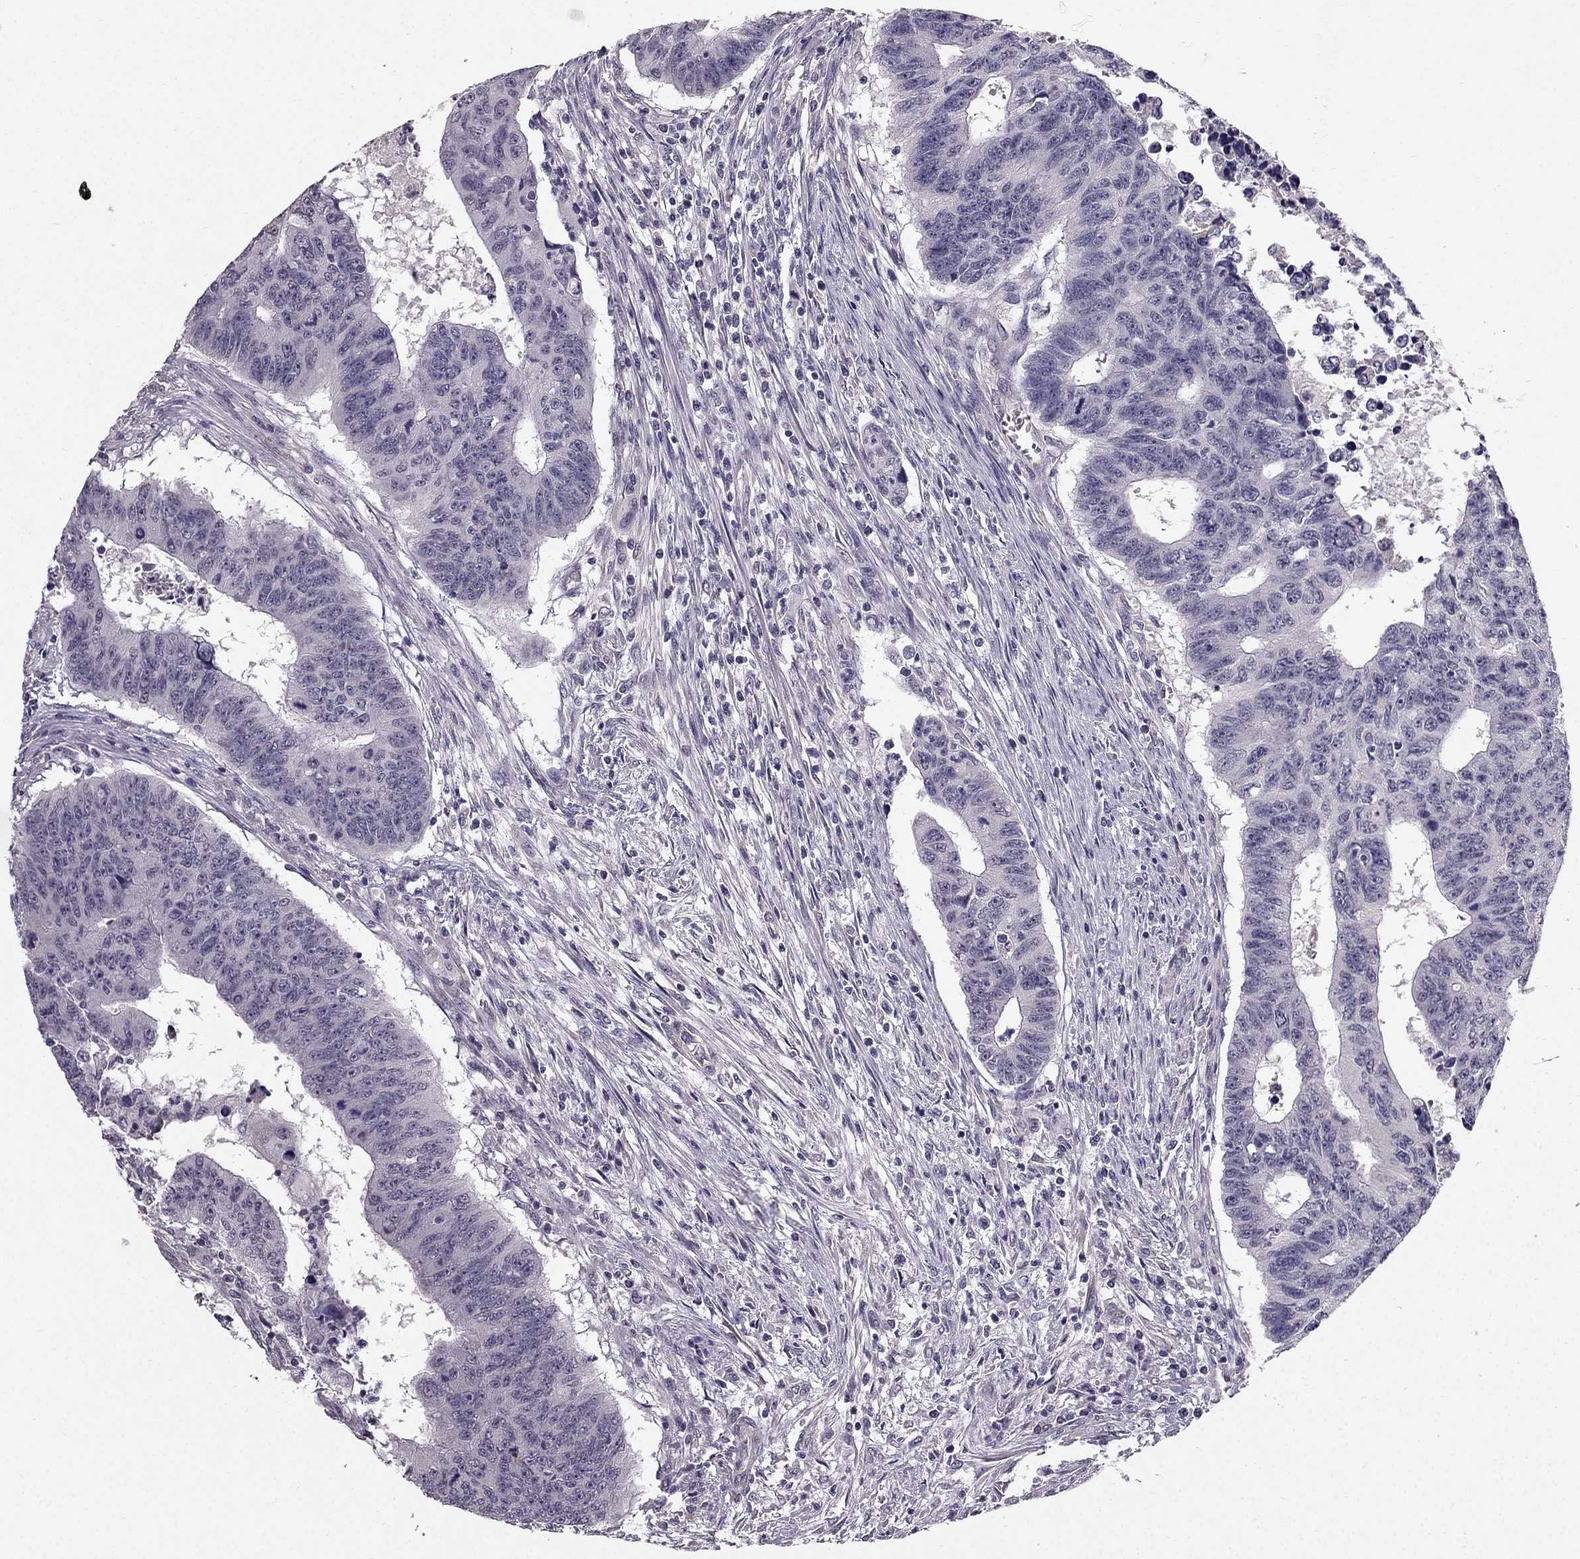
{"staining": {"intensity": "negative", "quantity": "none", "location": "none"}, "tissue": "colorectal cancer", "cell_type": "Tumor cells", "image_type": "cancer", "snomed": [{"axis": "morphology", "description": "Adenocarcinoma, NOS"}, {"axis": "topography", "description": "Rectum"}], "caption": "Colorectal cancer stained for a protein using immunohistochemistry reveals no staining tumor cells.", "gene": "TSPYL5", "patient": {"sex": "female", "age": 85}}